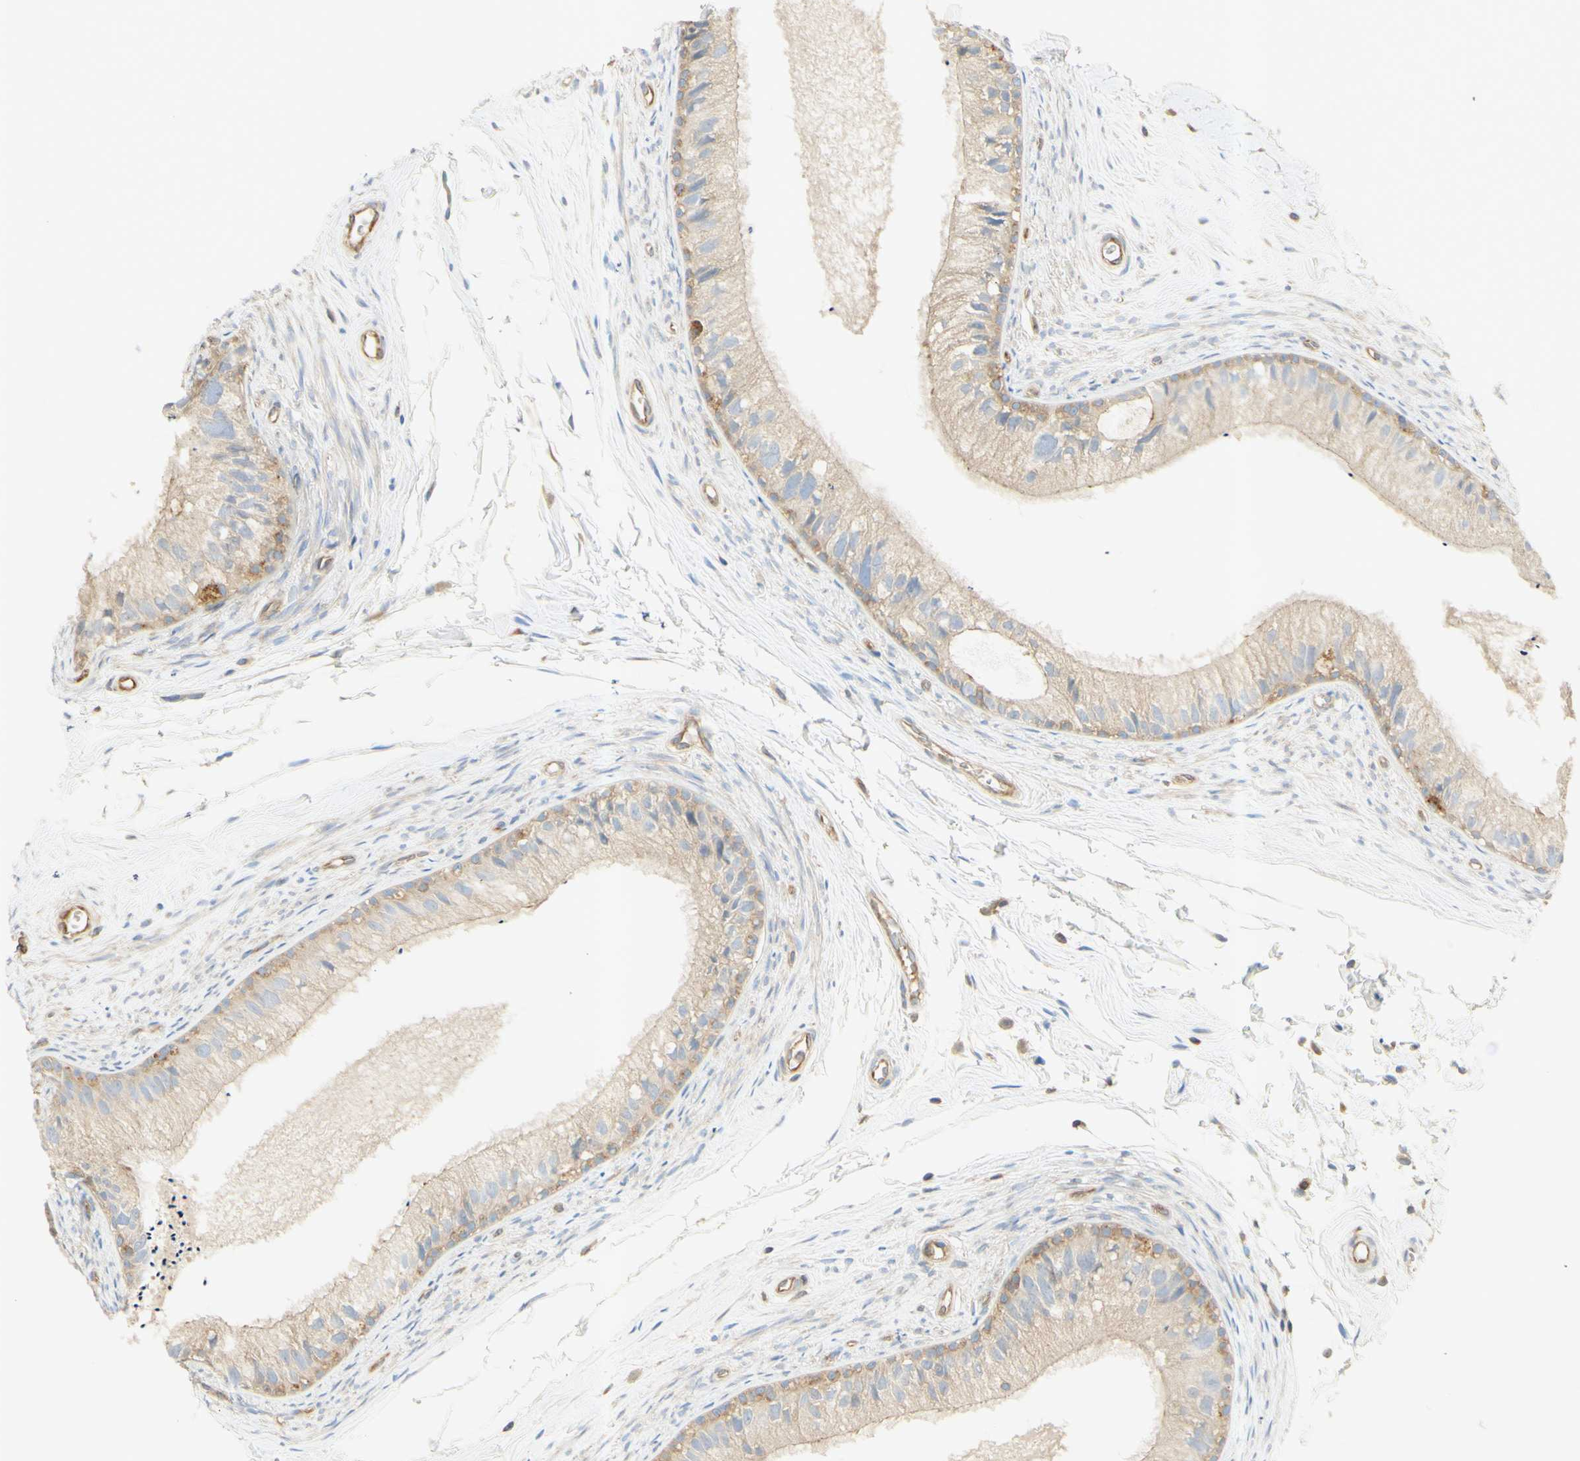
{"staining": {"intensity": "weak", "quantity": ">75%", "location": "cytoplasmic/membranous"}, "tissue": "epididymis", "cell_type": "Glandular cells", "image_type": "normal", "snomed": [{"axis": "morphology", "description": "Normal tissue, NOS"}, {"axis": "topography", "description": "Epididymis"}], "caption": "Approximately >75% of glandular cells in normal human epididymis reveal weak cytoplasmic/membranous protein positivity as visualized by brown immunohistochemical staining.", "gene": "IKBKG", "patient": {"sex": "male", "age": 56}}